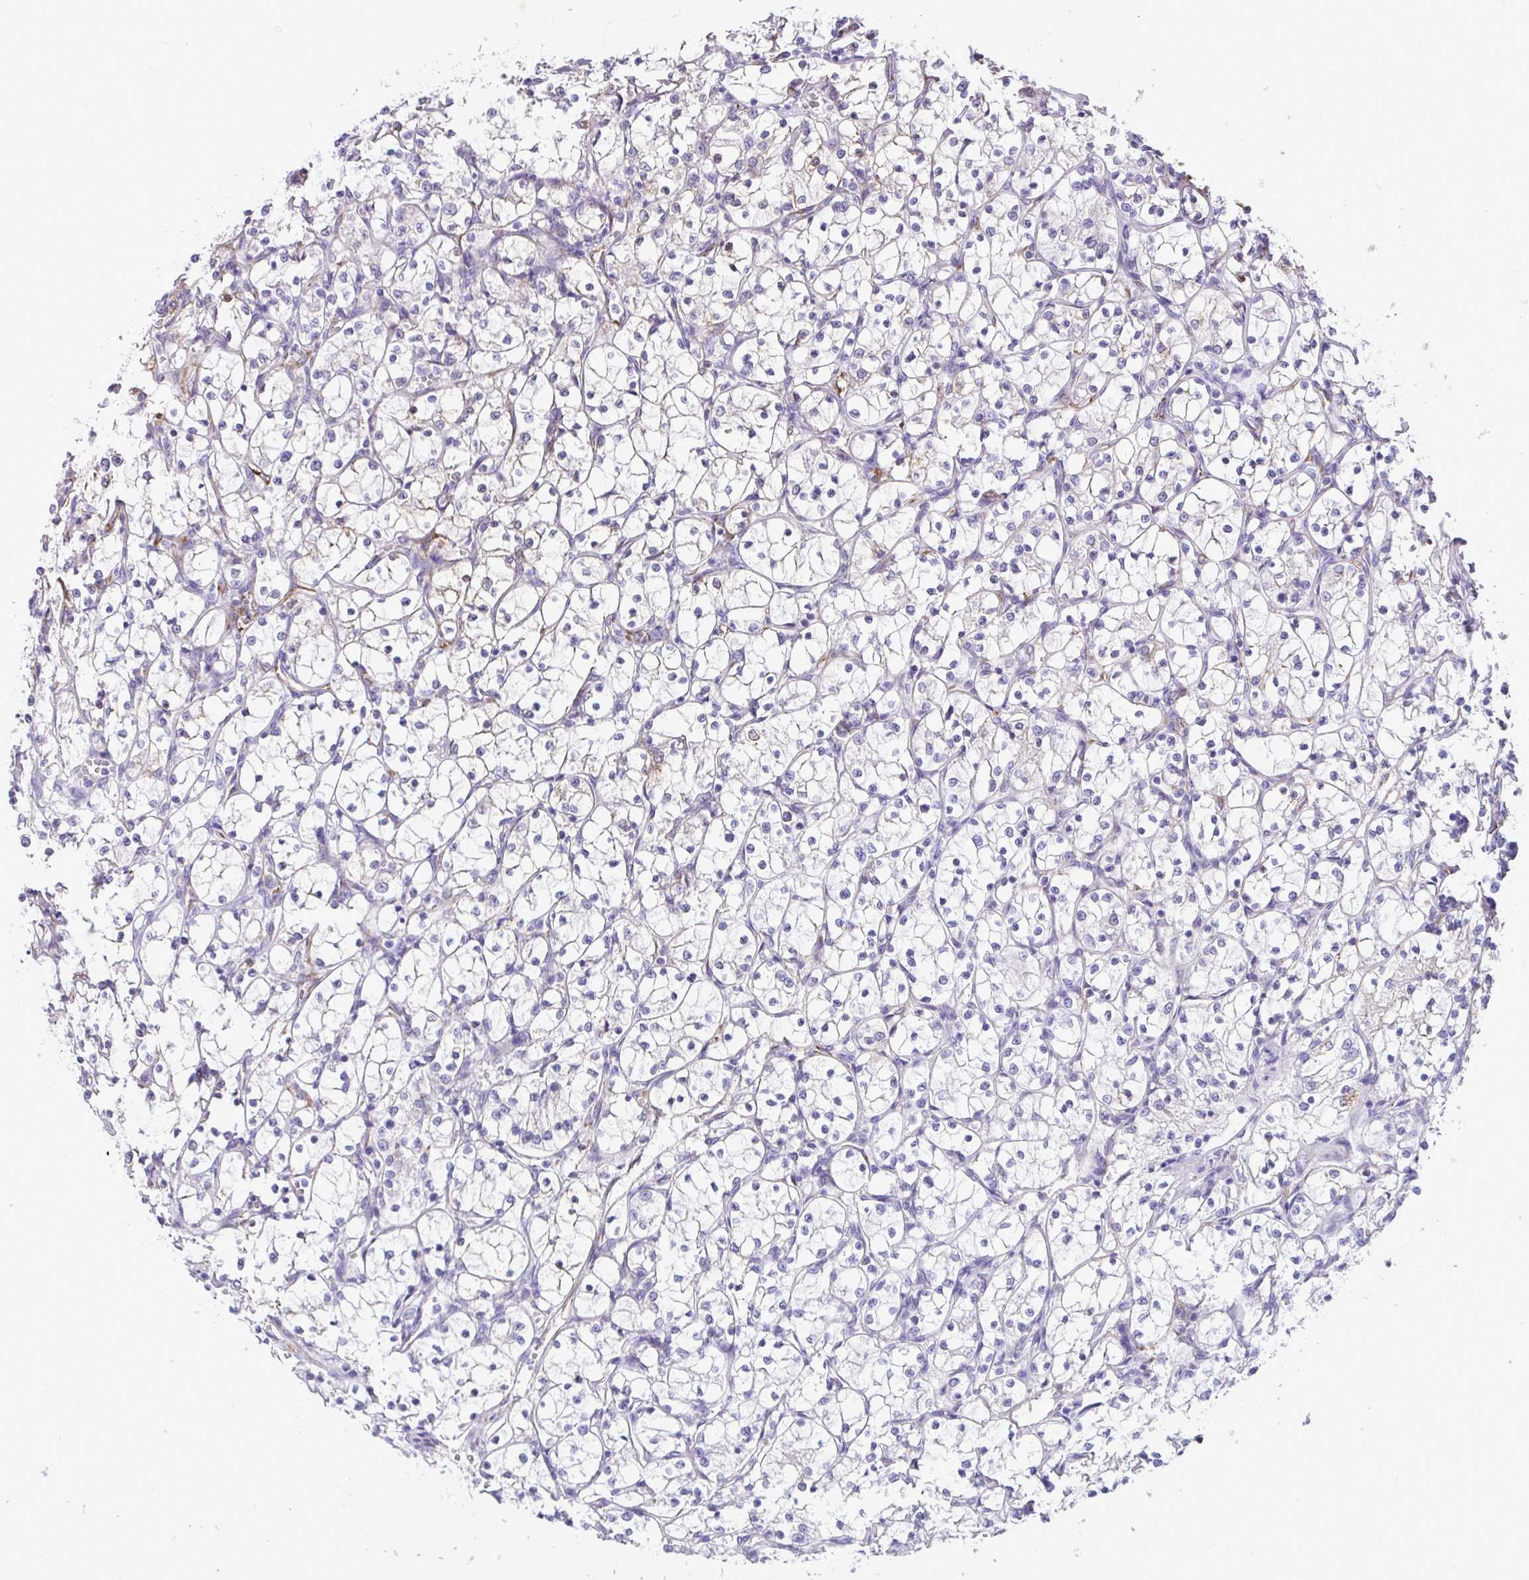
{"staining": {"intensity": "negative", "quantity": "none", "location": "none"}, "tissue": "renal cancer", "cell_type": "Tumor cells", "image_type": "cancer", "snomed": [{"axis": "morphology", "description": "Adenocarcinoma, NOS"}, {"axis": "topography", "description": "Kidney"}], "caption": "Renal adenocarcinoma stained for a protein using immunohistochemistry shows no staining tumor cells.", "gene": "ASPH", "patient": {"sex": "female", "age": 69}}